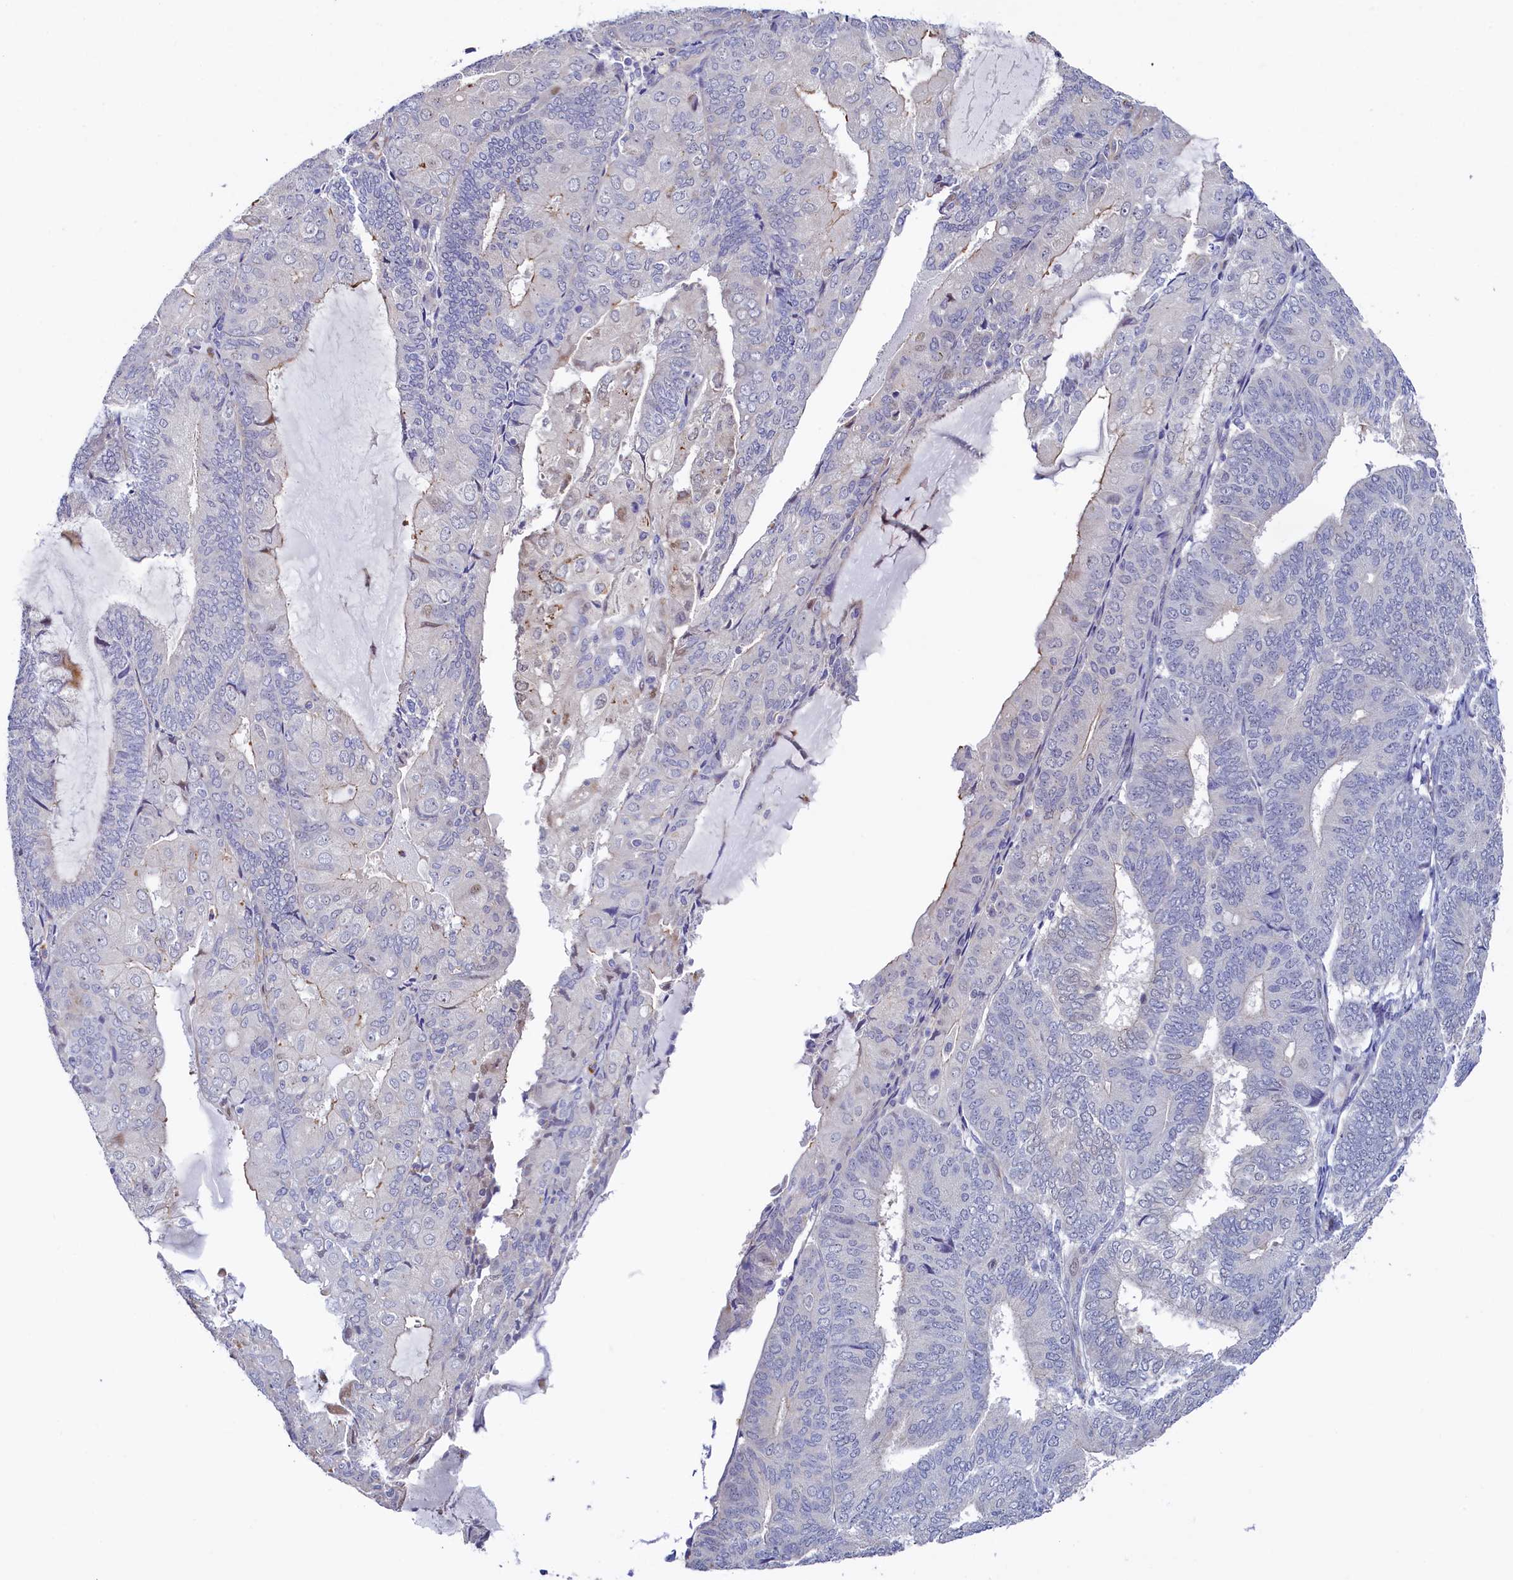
{"staining": {"intensity": "negative", "quantity": "none", "location": "none"}, "tissue": "endometrial cancer", "cell_type": "Tumor cells", "image_type": "cancer", "snomed": [{"axis": "morphology", "description": "Adenocarcinoma, NOS"}, {"axis": "topography", "description": "Endometrium"}], "caption": "This is an IHC image of human adenocarcinoma (endometrial). There is no positivity in tumor cells.", "gene": "PIK3C3", "patient": {"sex": "female", "age": 81}}